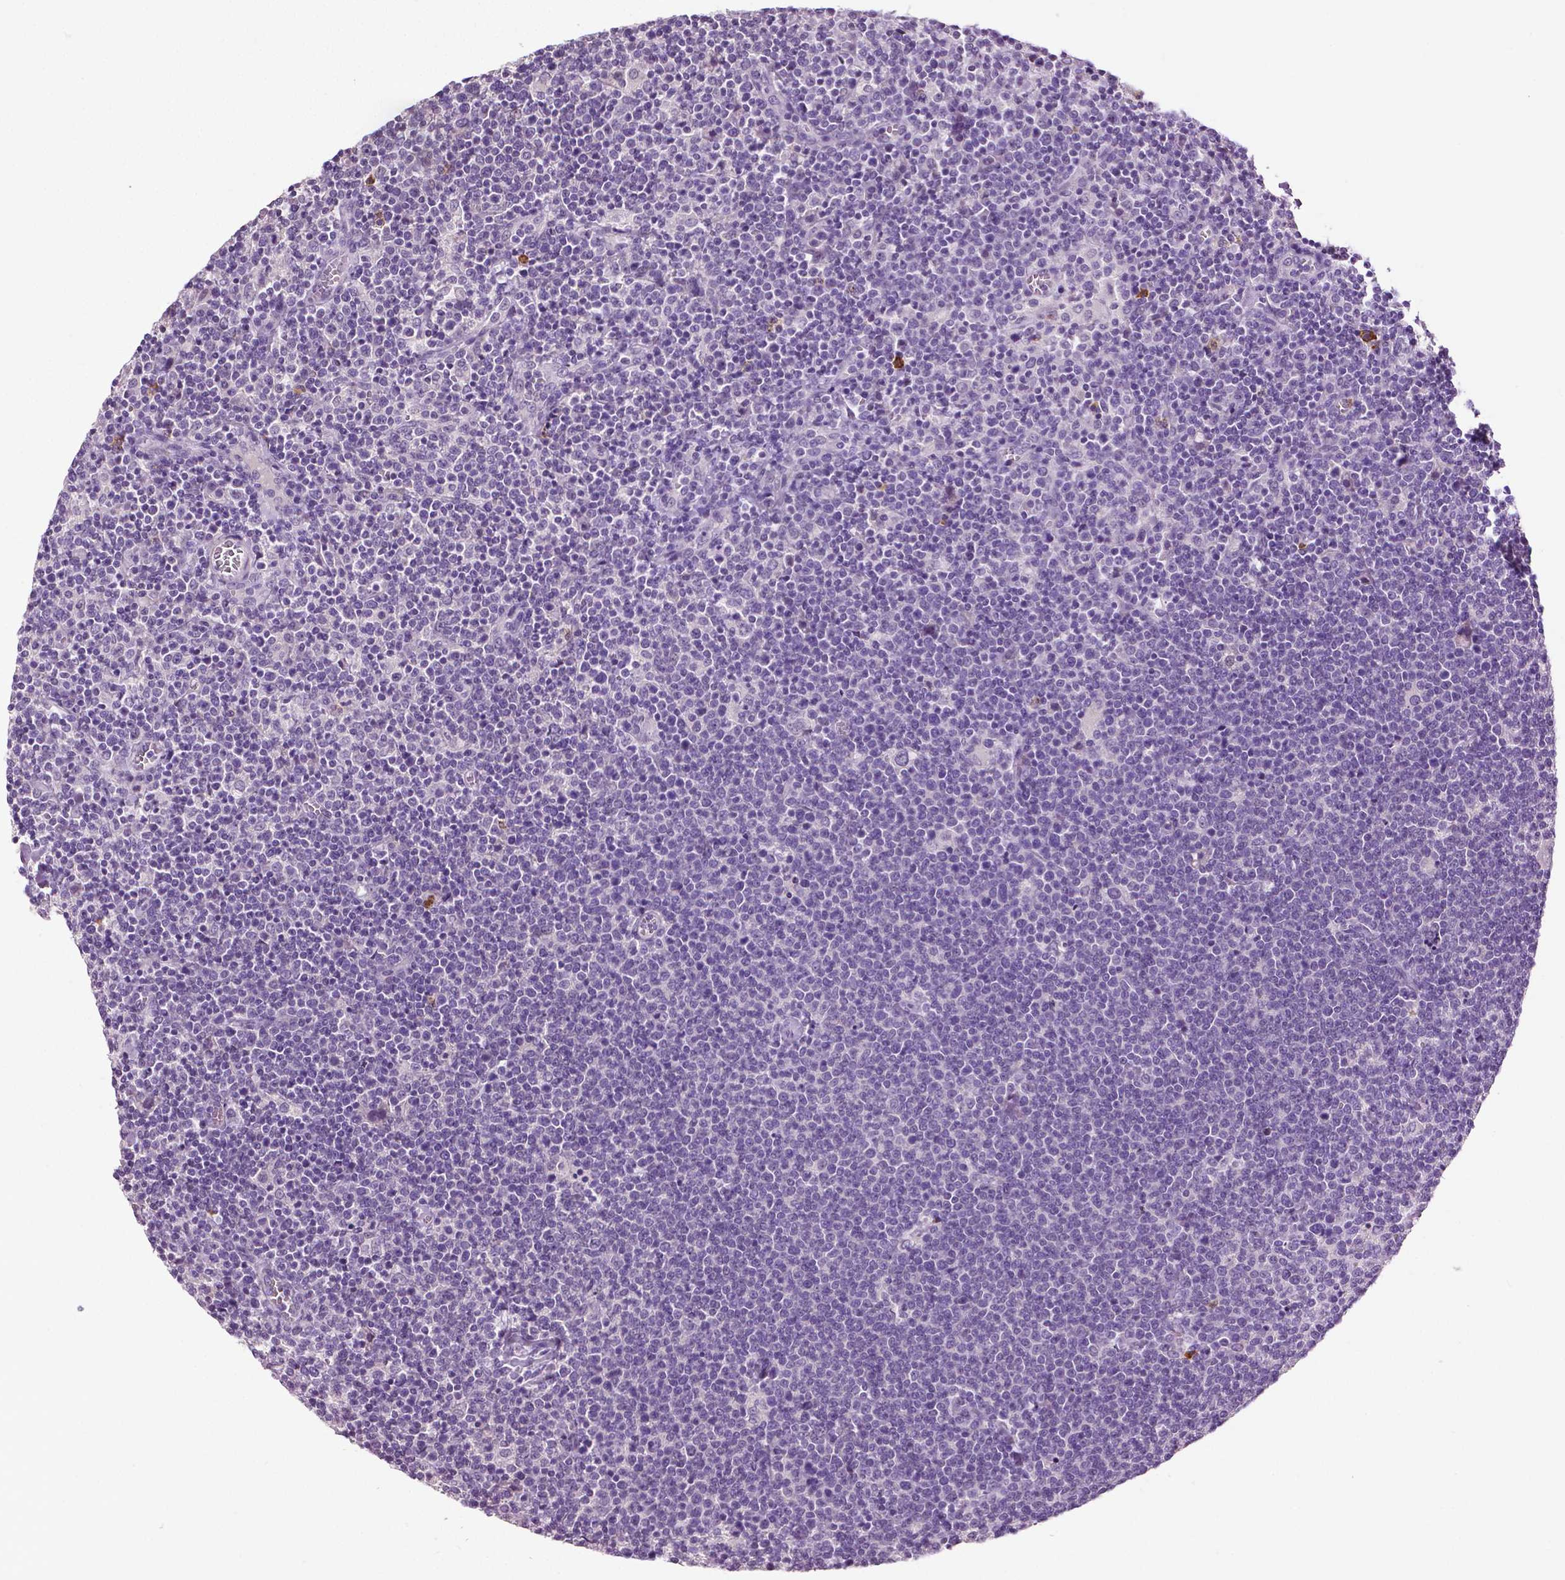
{"staining": {"intensity": "negative", "quantity": "none", "location": "none"}, "tissue": "lymphoma", "cell_type": "Tumor cells", "image_type": "cancer", "snomed": [{"axis": "morphology", "description": "Malignant lymphoma, non-Hodgkin's type, High grade"}, {"axis": "topography", "description": "Lymph node"}], "caption": "This is an IHC histopathology image of human lymphoma. There is no staining in tumor cells.", "gene": "PTPN5", "patient": {"sex": "male", "age": 61}}